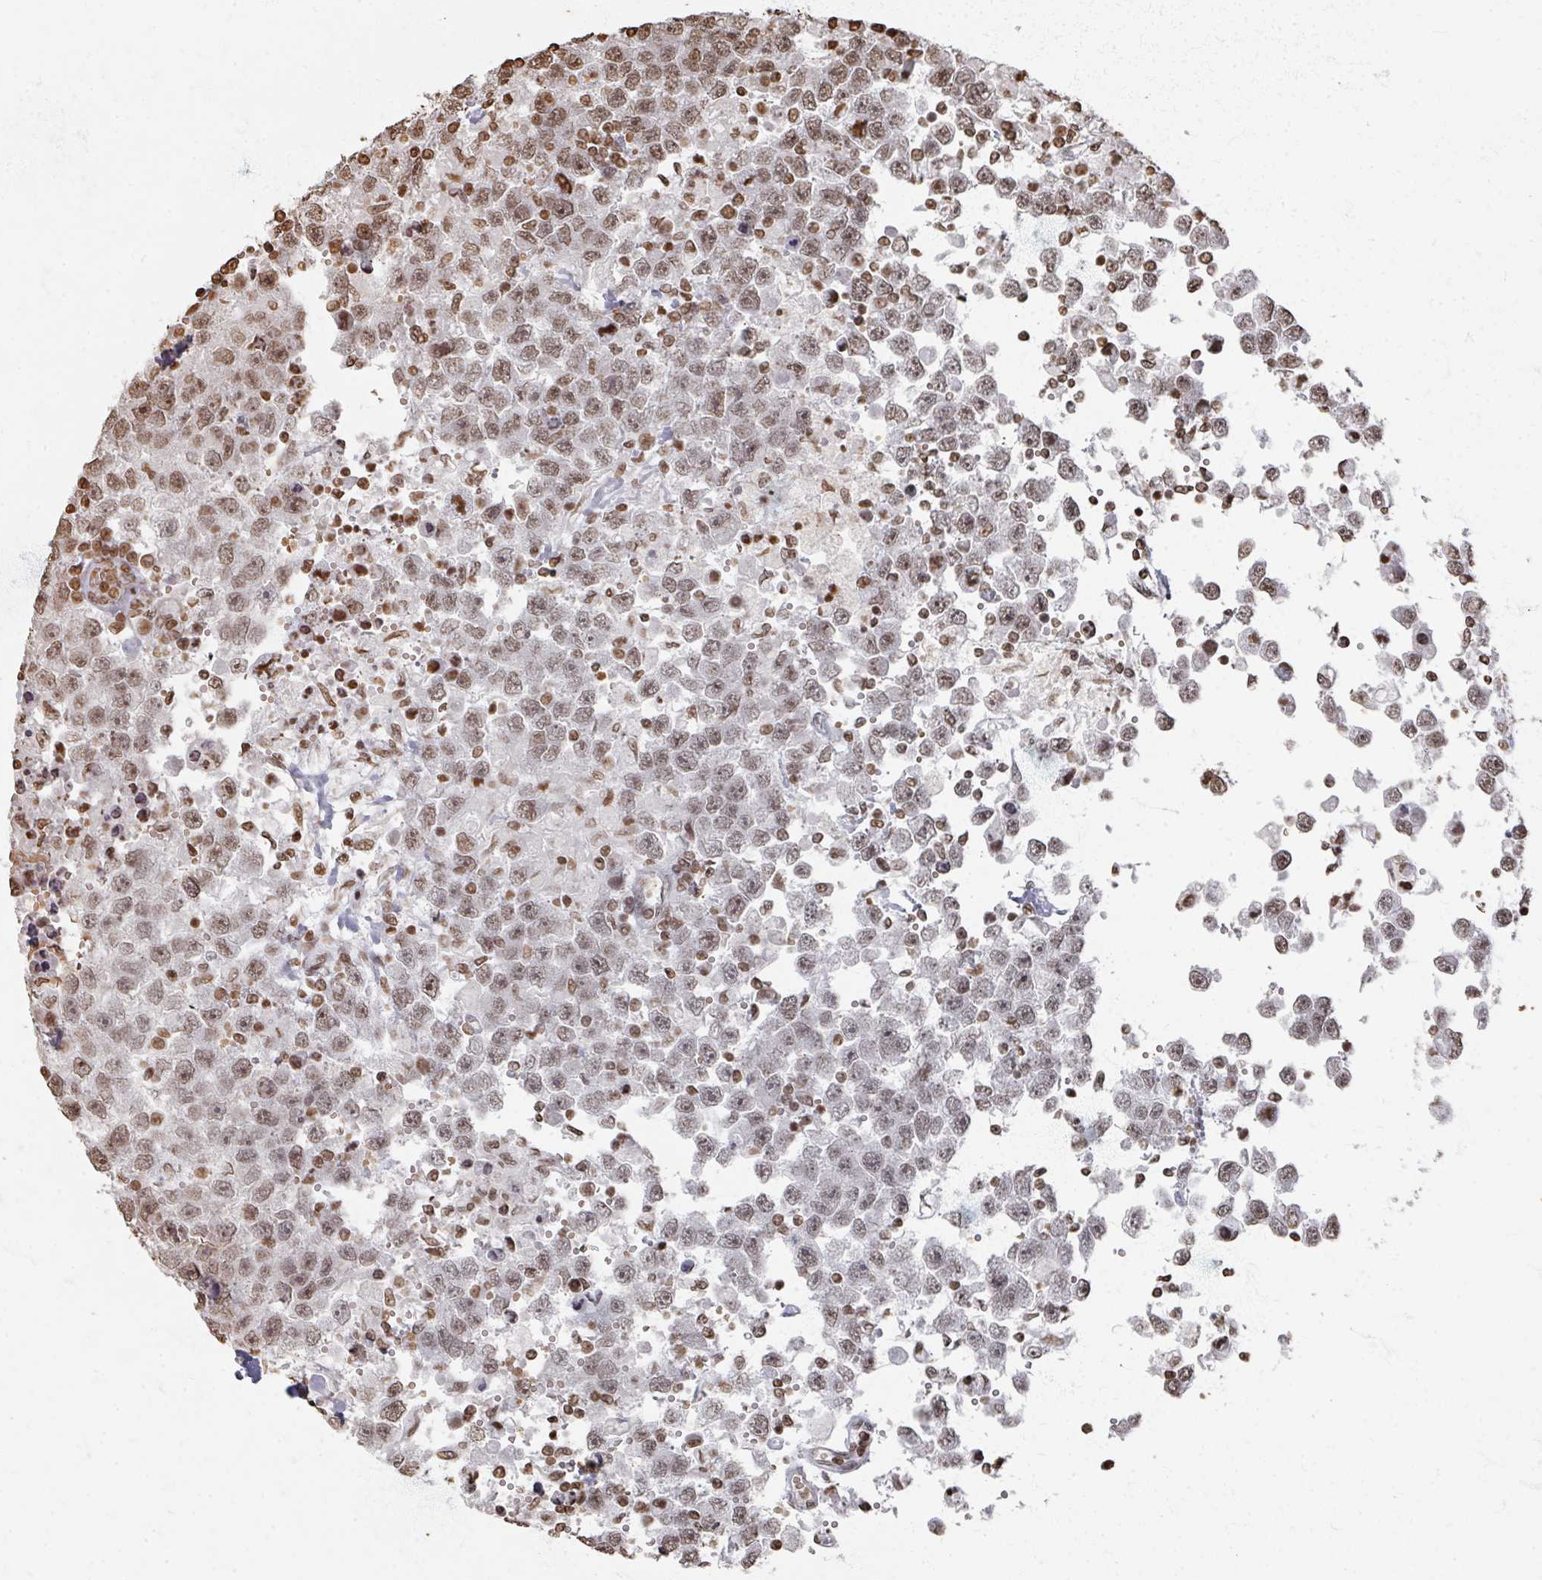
{"staining": {"intensity": "moderate", "quantity": ">75%", "location": "nuclear"}, "tissue": "testis cancer", "cell_type": "Tumor cells", "image_type": "cancer", "snomed": [{"axis": "morphology", "description": "Carcinoma, Embryonal, NOS"}, {"axis": "topography", "description": "Testis"}], "caption": "Human testis embryonal carcinoma stained with a brown dye displays moderate nuclear positive staining in about >75% of tumor cells.", "gene": "DCUN1D5", "patient": {"sex": "male", "age": 83}}